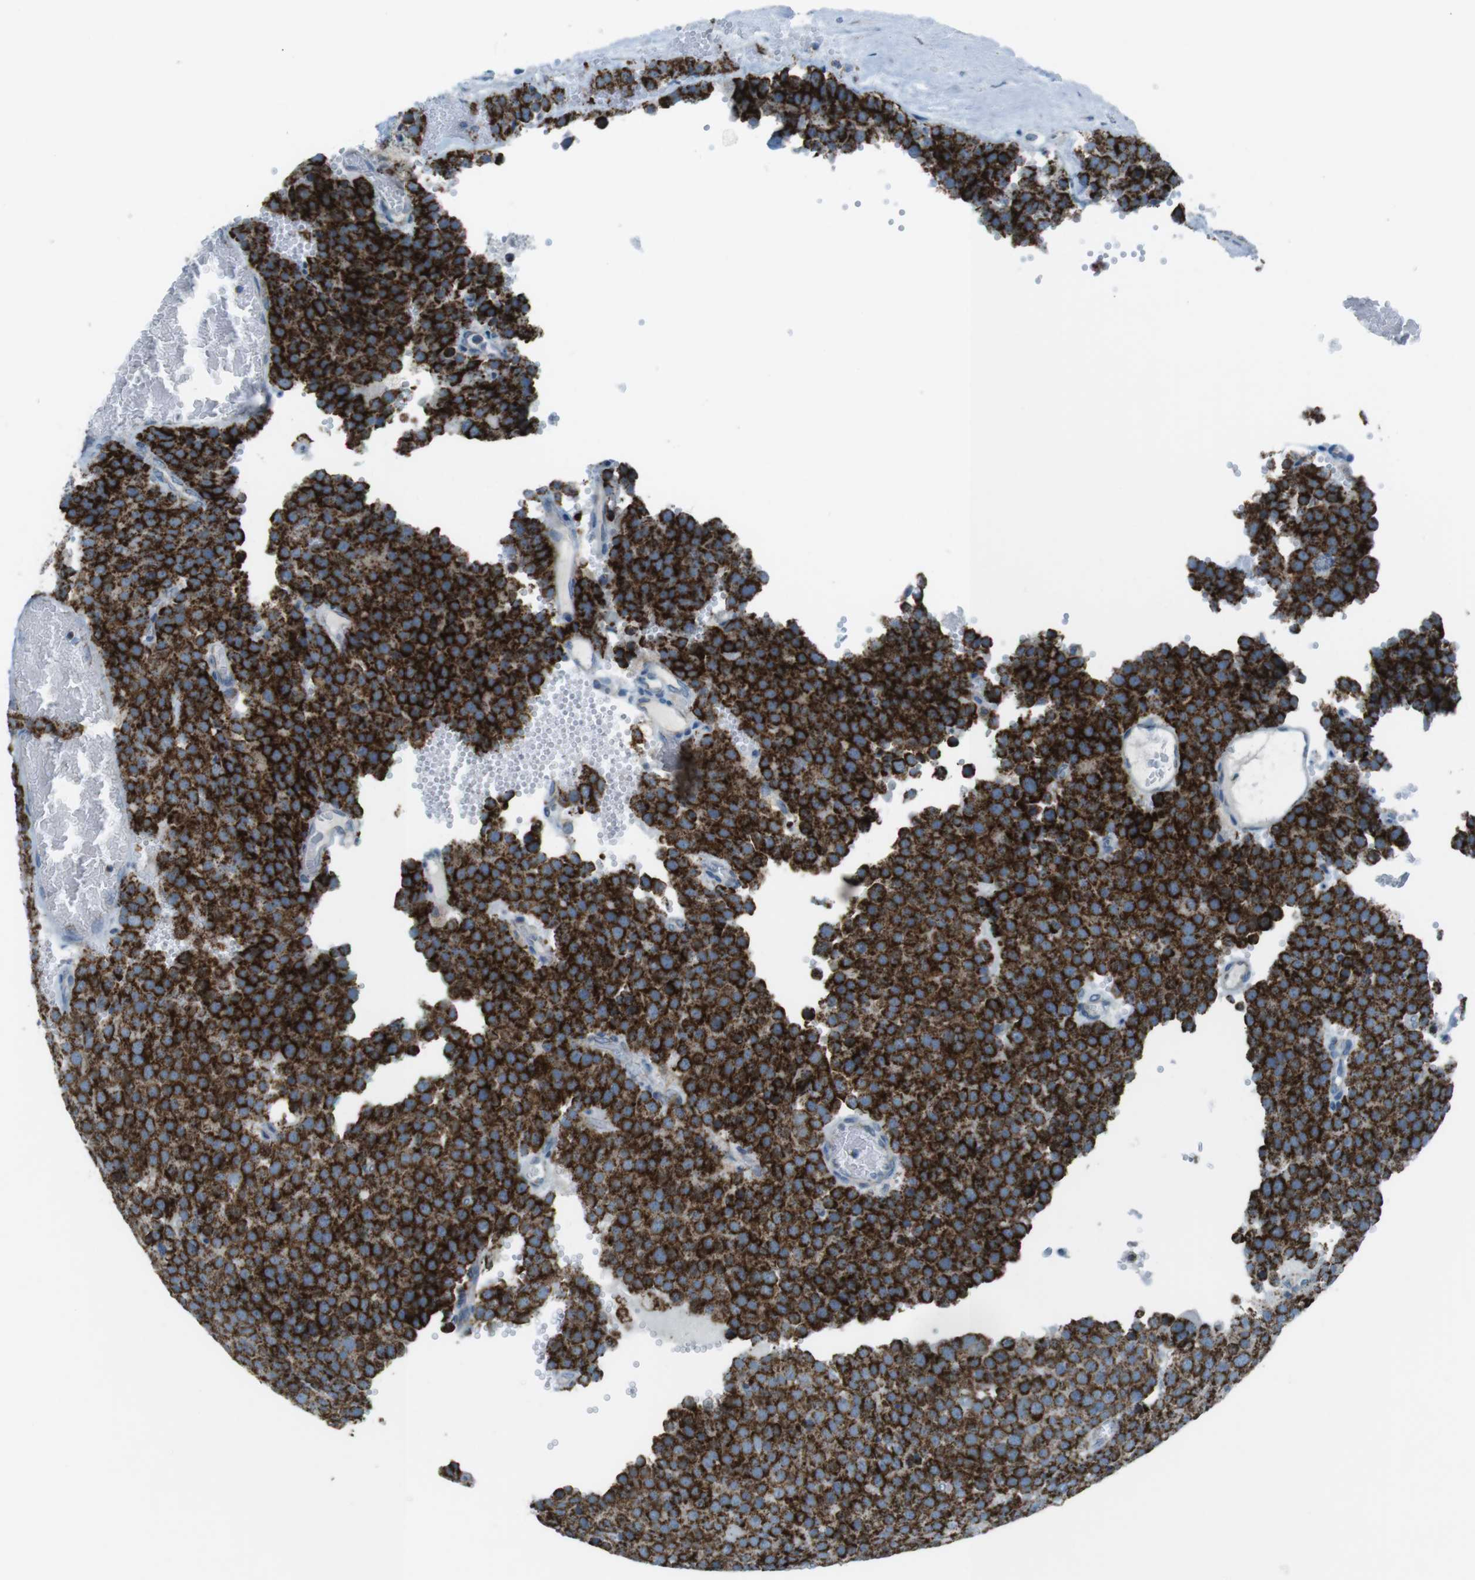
{"staining": {"intensity": "strong", "quantity": ">75%", "location": "cytoplasmic/membranous"}, "tissue": "testis cancer", "cell_type": "Tumor cells", "image_type": "cancer", "snomed": [{"axis": "morphology", "description": "Normal tissue, NOS"}, {"axis": "morphology", "description": "Seminoma, NOS"}, {"axis": "topography", "description": "Testis"}], "caption": "Seminoma (testis) was stained to show a protein in brown. There is high levels of strong cytoplasmic/membranous expression in approximately >75% of tumor cells.", "gene": "DNAJA3", "patient": {"sex": "male", "age": 71}}